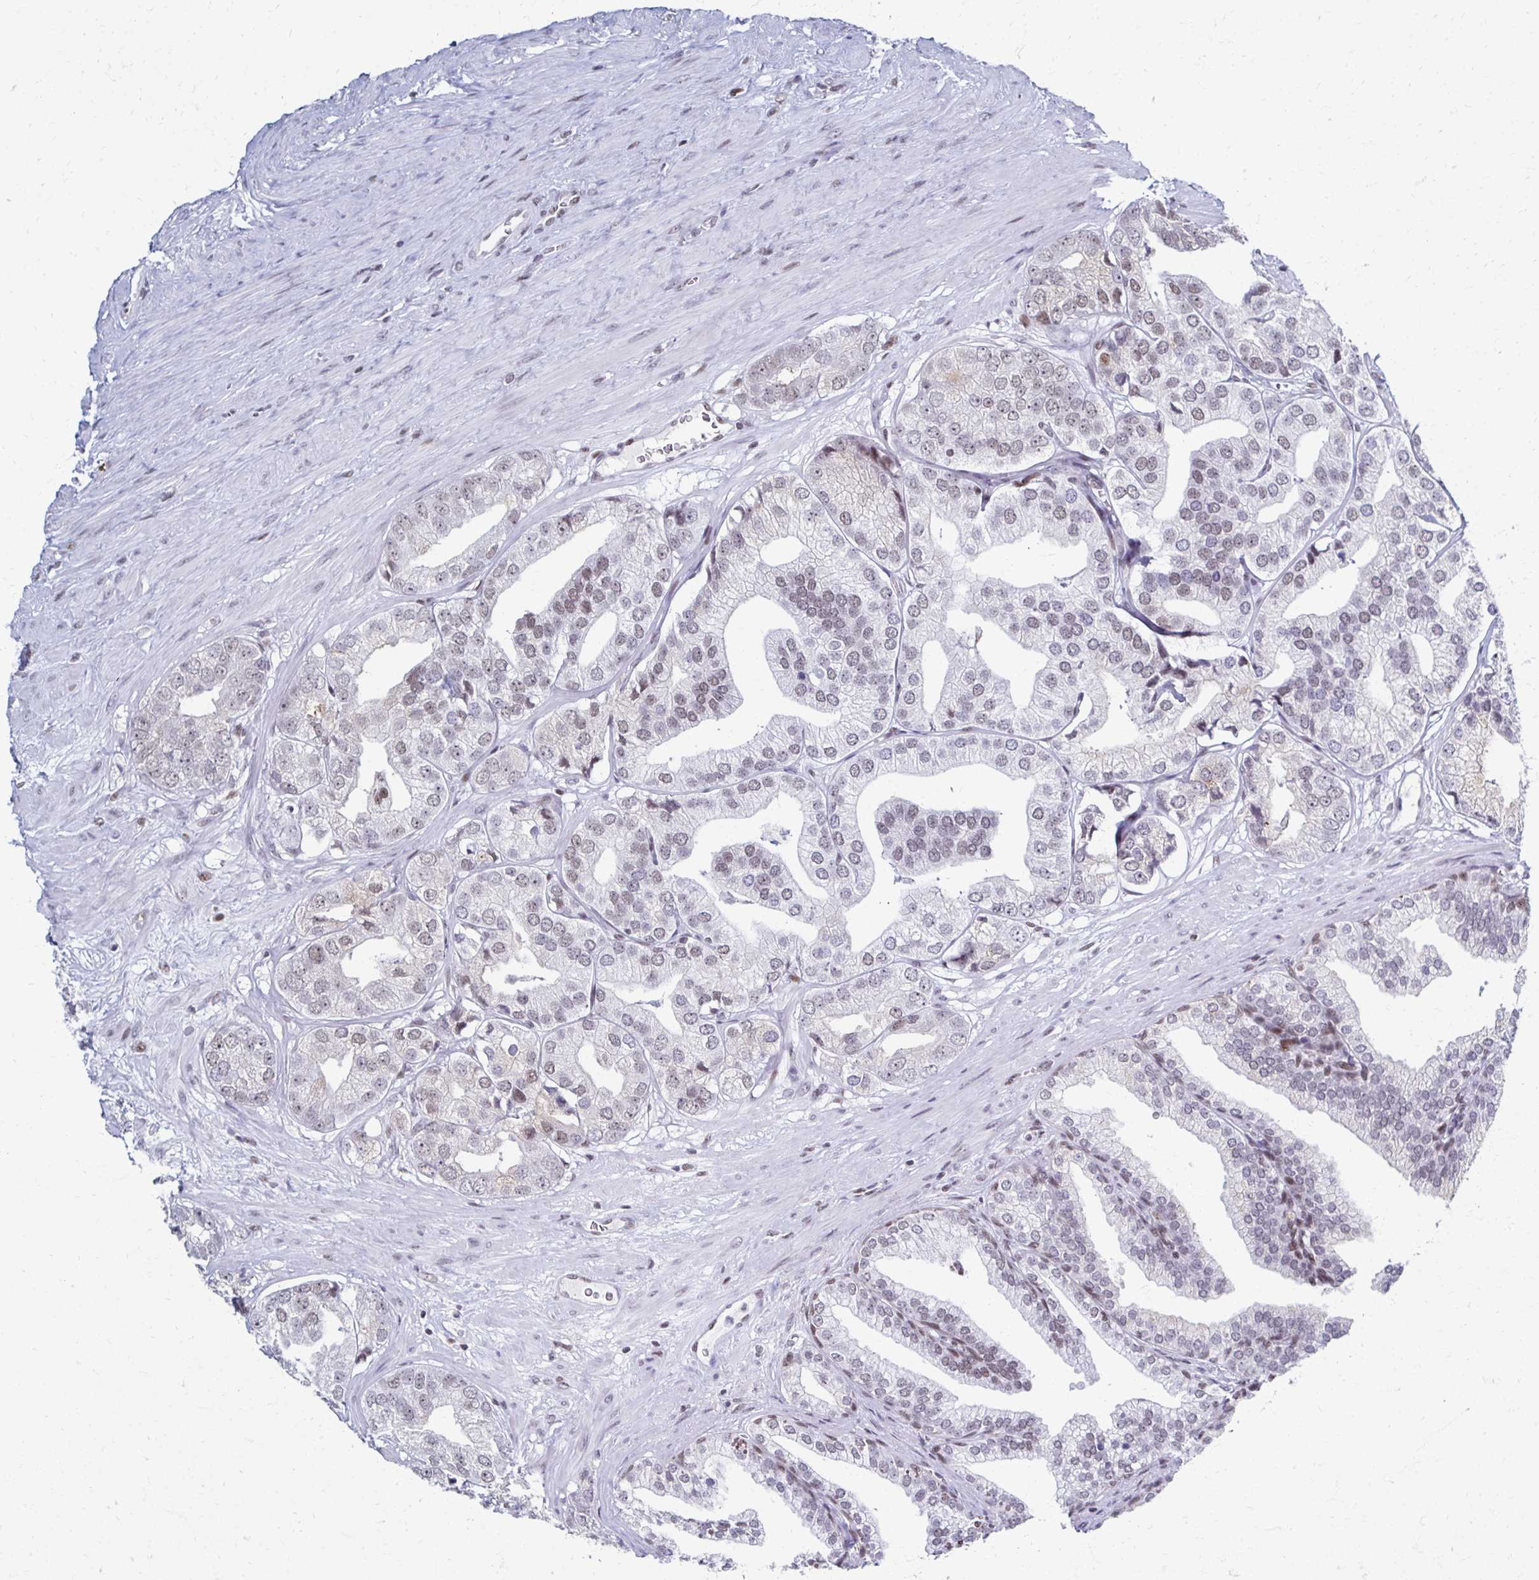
{"staining": {"intensity": "weak", "quantity": "<25%", "location": "nuclear"}, "tissue": "prostate cancer", "cell_type": "Tumor cells", "image_type": "cancer", "snomed": [{"axis": "morphology", "description": "Adenocarcinoma, High grade"}, {"axis": "topography", "description": "Prostate"}], "caption": "High magnification brightfield microscopy of prostate cancer (high-grade adenocarcinoma) stained with DAB (3,3'-diaminobenzidine) (brown) and counterstained with hematoxylin (blue): tumor cells show no significant expression. (Stains: DAB (3,3'-diaminobenzidine) IHC with hematoxylin counter stain, Microscopy: brightfield microscopy at high magnification).", "gene": "IRF7", "patient": {"sex": "male", "age": 58}}